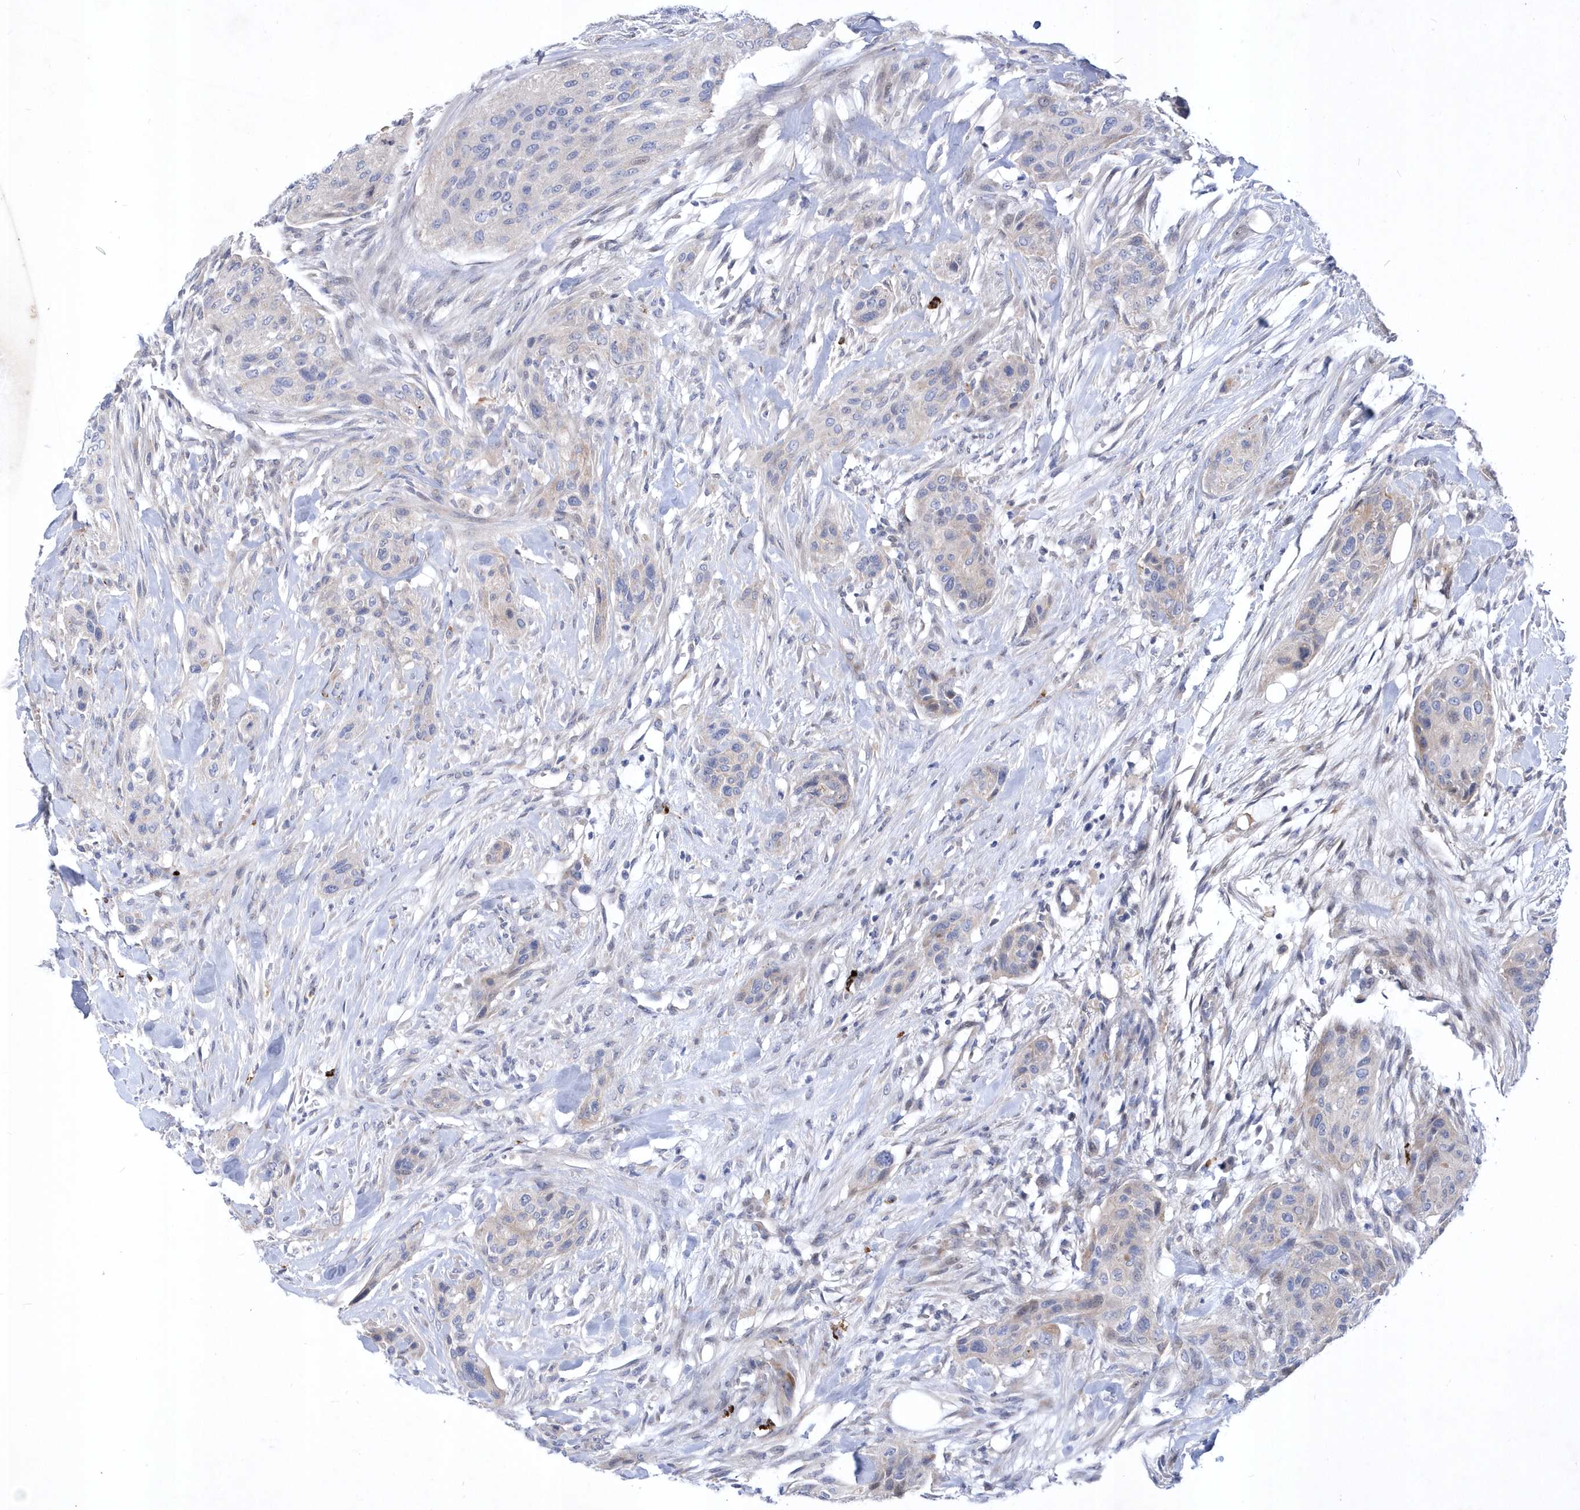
{"staining": {"intensity": "negative", "quantity": "none", "location": "none"}, "tissue": "urothelial cancer", "cell_type": "Tumor cells", "image_type": "cancer", "snomed": [{"axis": "morphology", "description": "Urothelial carcinoma, High grade"}, {"axis": "topography", "description": "Urinary bladder"}], "caption": "Immunohistochemical staining of urothelial cancer exhibits no significant expression in tumor cells. Nuclei are stained in blue.", "gene": "LONRF2", "patient": {"sex": "male", "age": 35}}